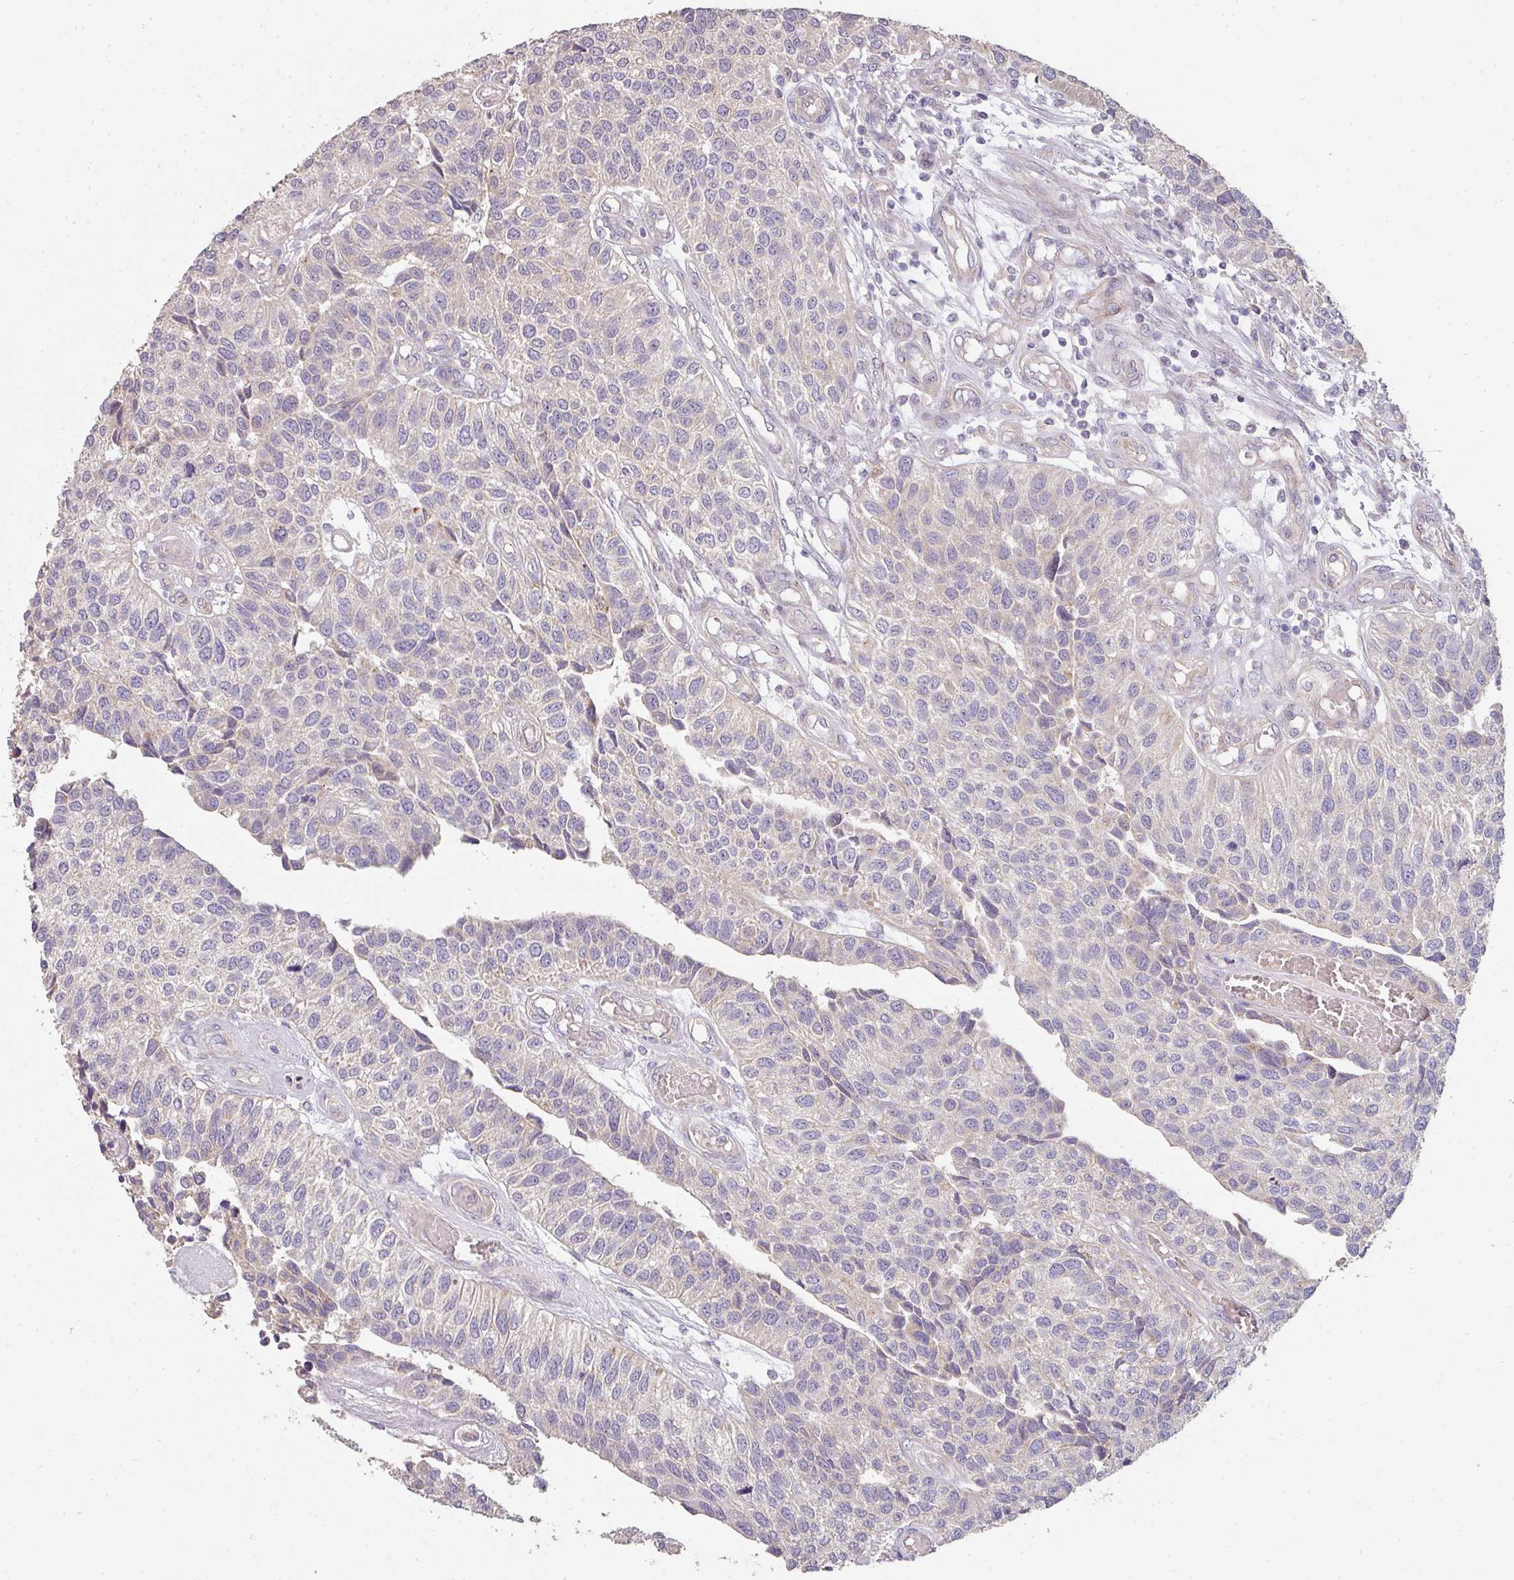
{"staining": {"intensity": "negative", "quantity": "none", "location": "none"}, "tissue": "urothelial cancer", "cell_type": "Tumor cells", "image_type": "cancer", "snomed": [{"axis": "morphology", "description": "Urothelial carcinoma, NOS"}, {"axis": "topography", "description": "Urinary bladder"}], "caption": "A photomicrograph of urothelial cancer stained for a protein shows no brown staining in tumor cells. The staining was performed using DAB to visualize the protein expression in brown, while the nuclei were stained in blue with hematoxylin (Magnification: 20x).", "gene": "PCDH1", "patient": {"sex": "male", "age": 55}}